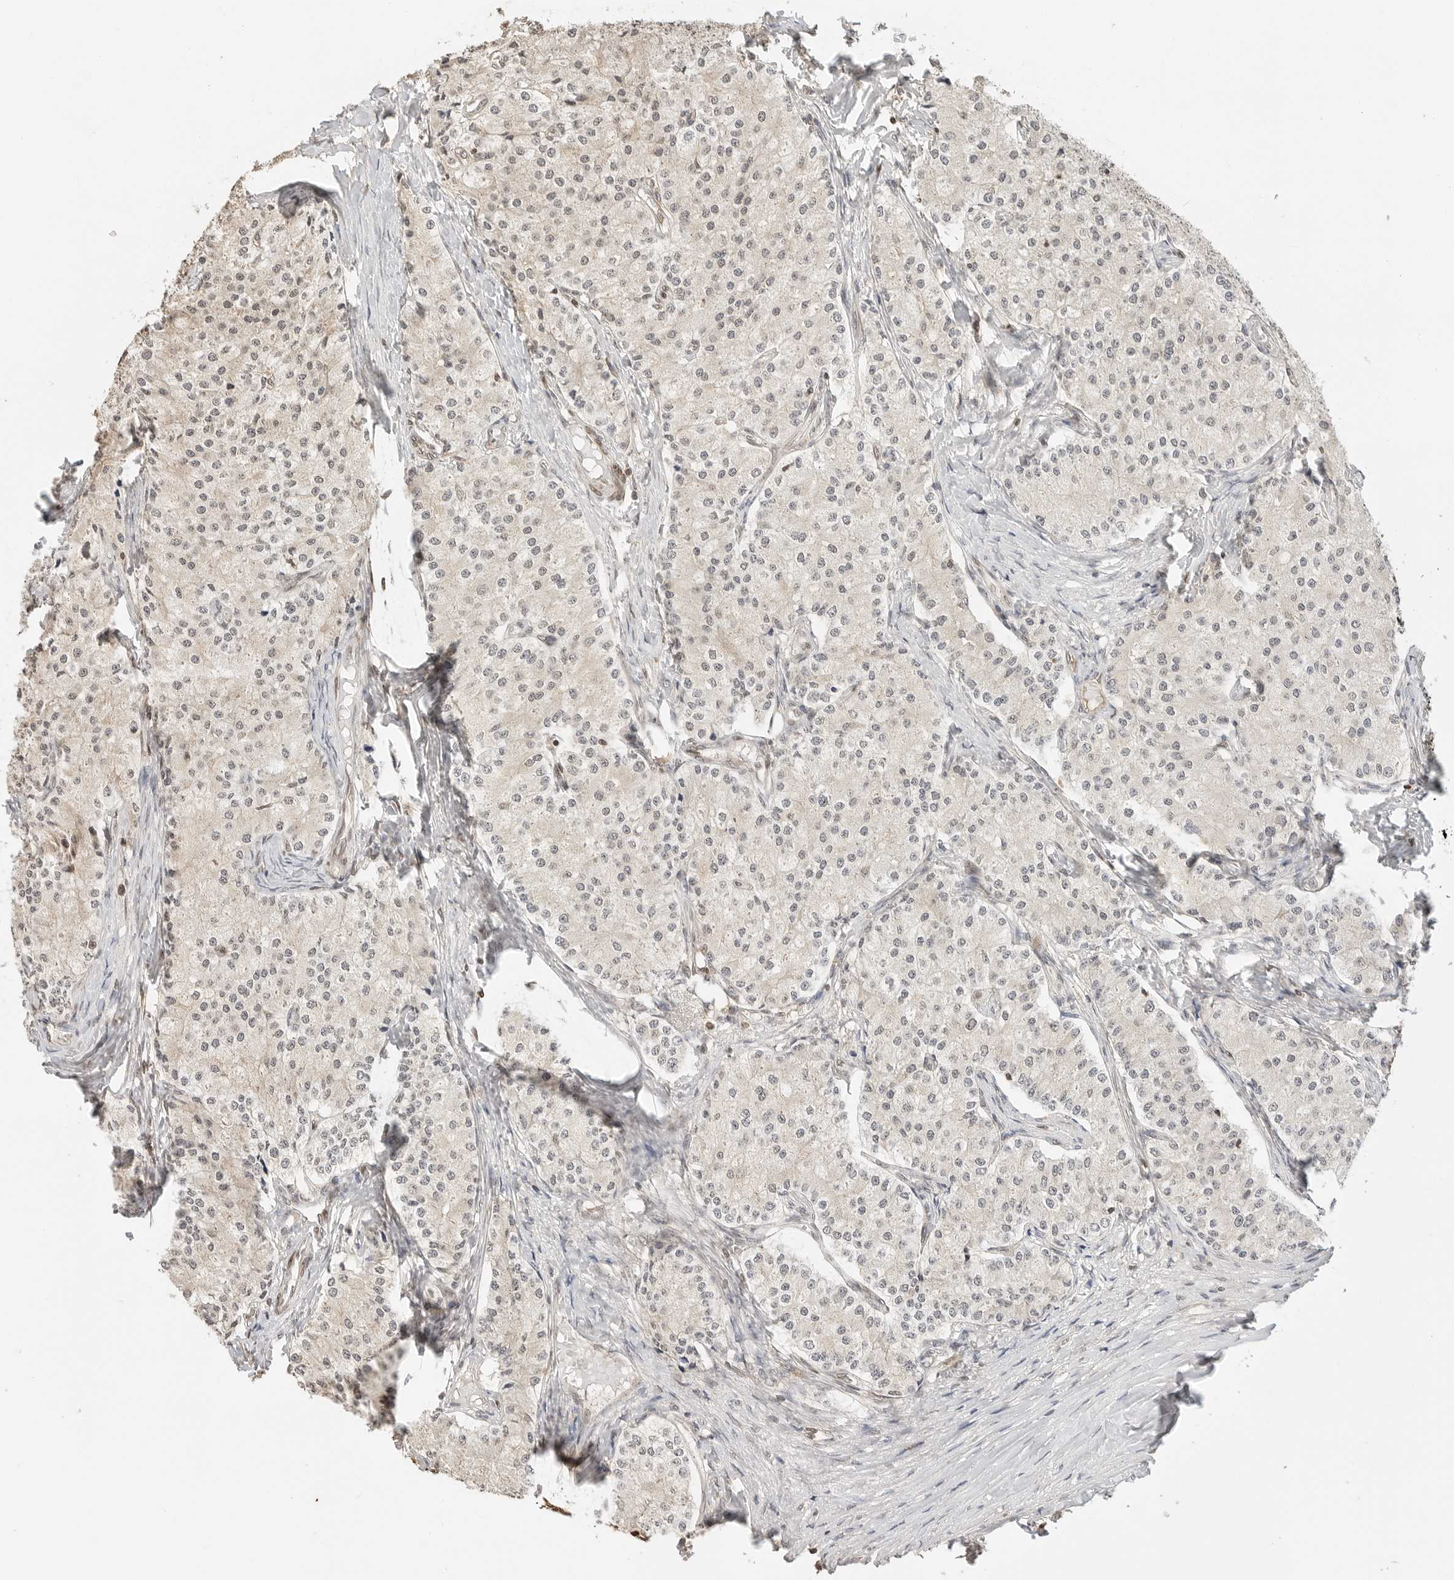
{"staining": {"intensity": "negative", "quantity": "none", "location": "none"}, "tissue": "carcinoid", "cell_type": "Tumor cells", "image_type": "cancer", "snomed": [{"axis": "morphology", "description": "Carcinoid, malignant, NOS"}, {"axis": "topography", "description": "Colon"}], "caption": "Photomicrograph shows no significant protein staining in tumor cells of carcinoid.", "gene": "POLH", "patient": {"sex": "female", "age": 52}}